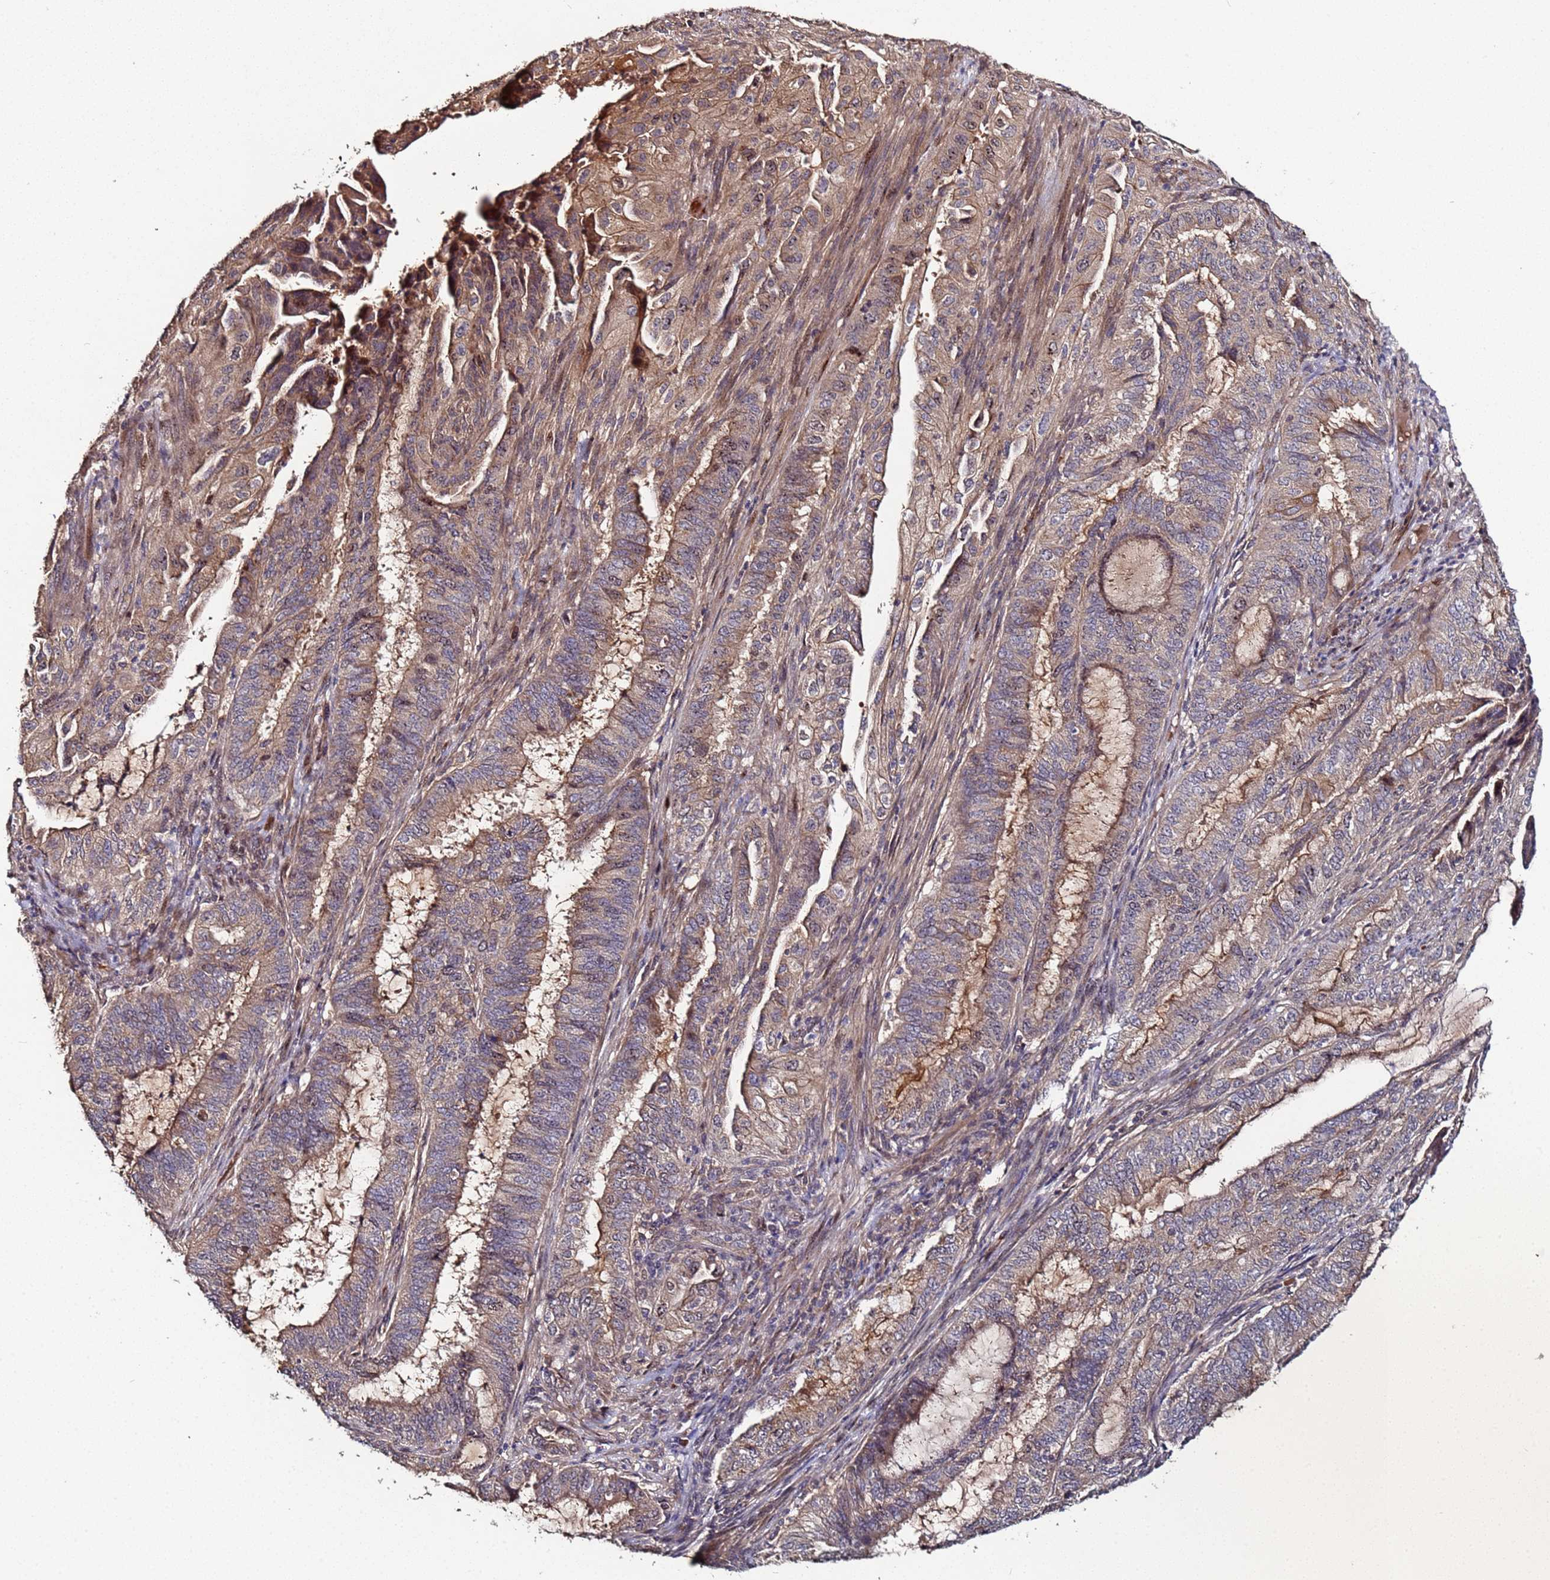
{"staining": {"intensity": "moderate", "quantity": "25%-75%", "location": "cytoplasmic/membranous,nuclear"}, "tissue": "endometrial cancer", "cell_type": "Tumor cells", "image_type": "cancer", "snomed": [{"axis": "morphology", "description": "Adenocarcinoma, NOS"}, {"axis": "topography", "description": "Endometrium"}], "caption": "Protein expression analysis of human endometrial cancer reveals moderate cytoplasmic/membranous and nuclear staining in approximately 25%-75% of tumor cells.", "gene": "OSER1", "patient": {"sex": "female", "age": 51}}